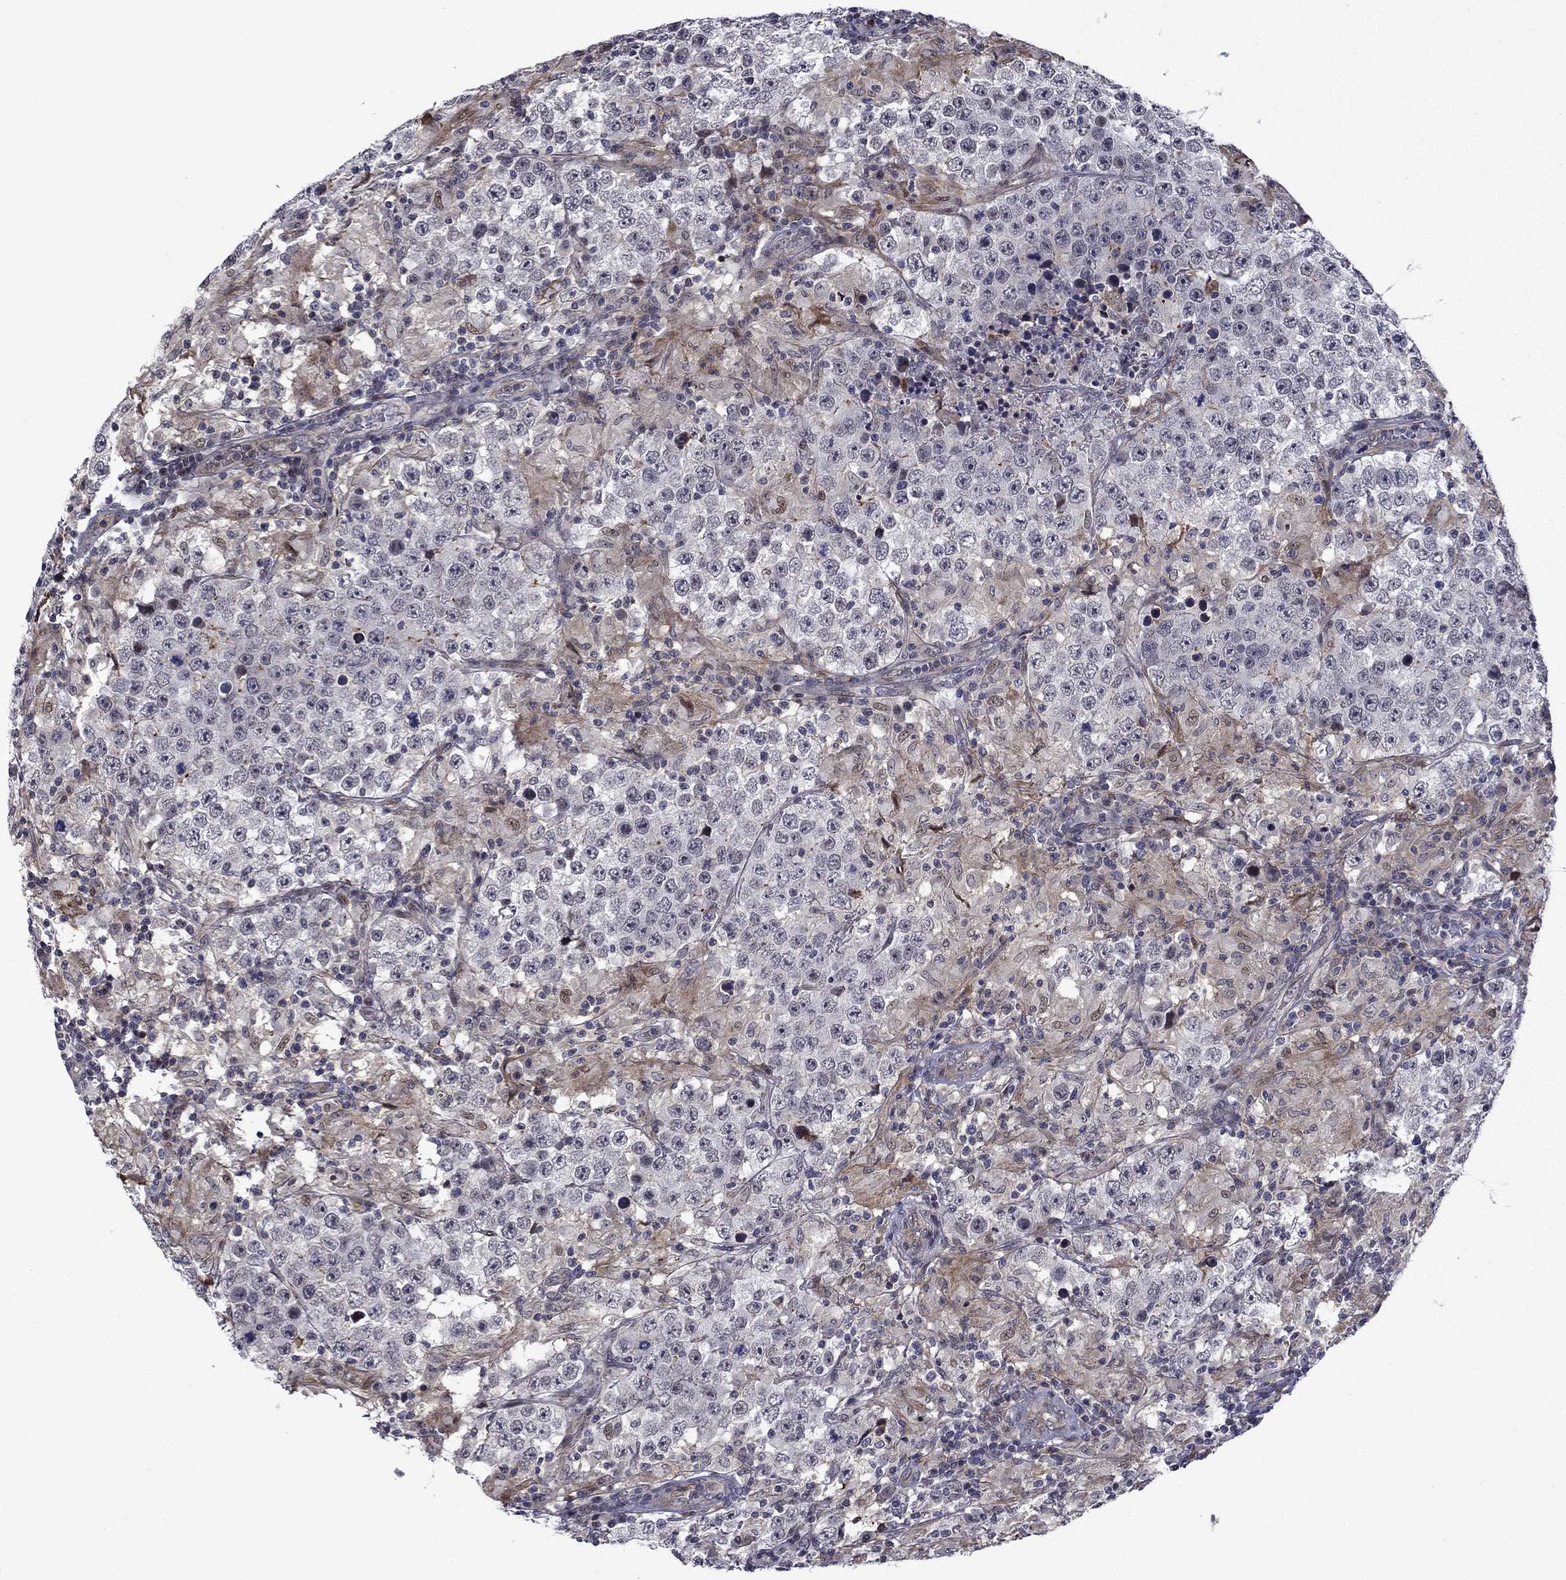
{"staining": {"intensity": "negative", "quantity": "none", "location": "none"}, "tissue": "testis cancer", "cell_type": "Tumor cells", "image_type": "cancer", "snomed": [{"axis": "morphology", "description": "Seminoma, NOS"}, {"axis": "morphology", "description": "Carcinoma, Embryonal, NOS"}, {"axis": "topography", "description": "Testis"}], "caption": "Immunohistochemistry histopathology image of human seminoma (testis) stained for a protein (brown), which displays no staining in tumor cells.", "gene": "B3GAT1", "patient": {"sex": "male", "age": 41}}